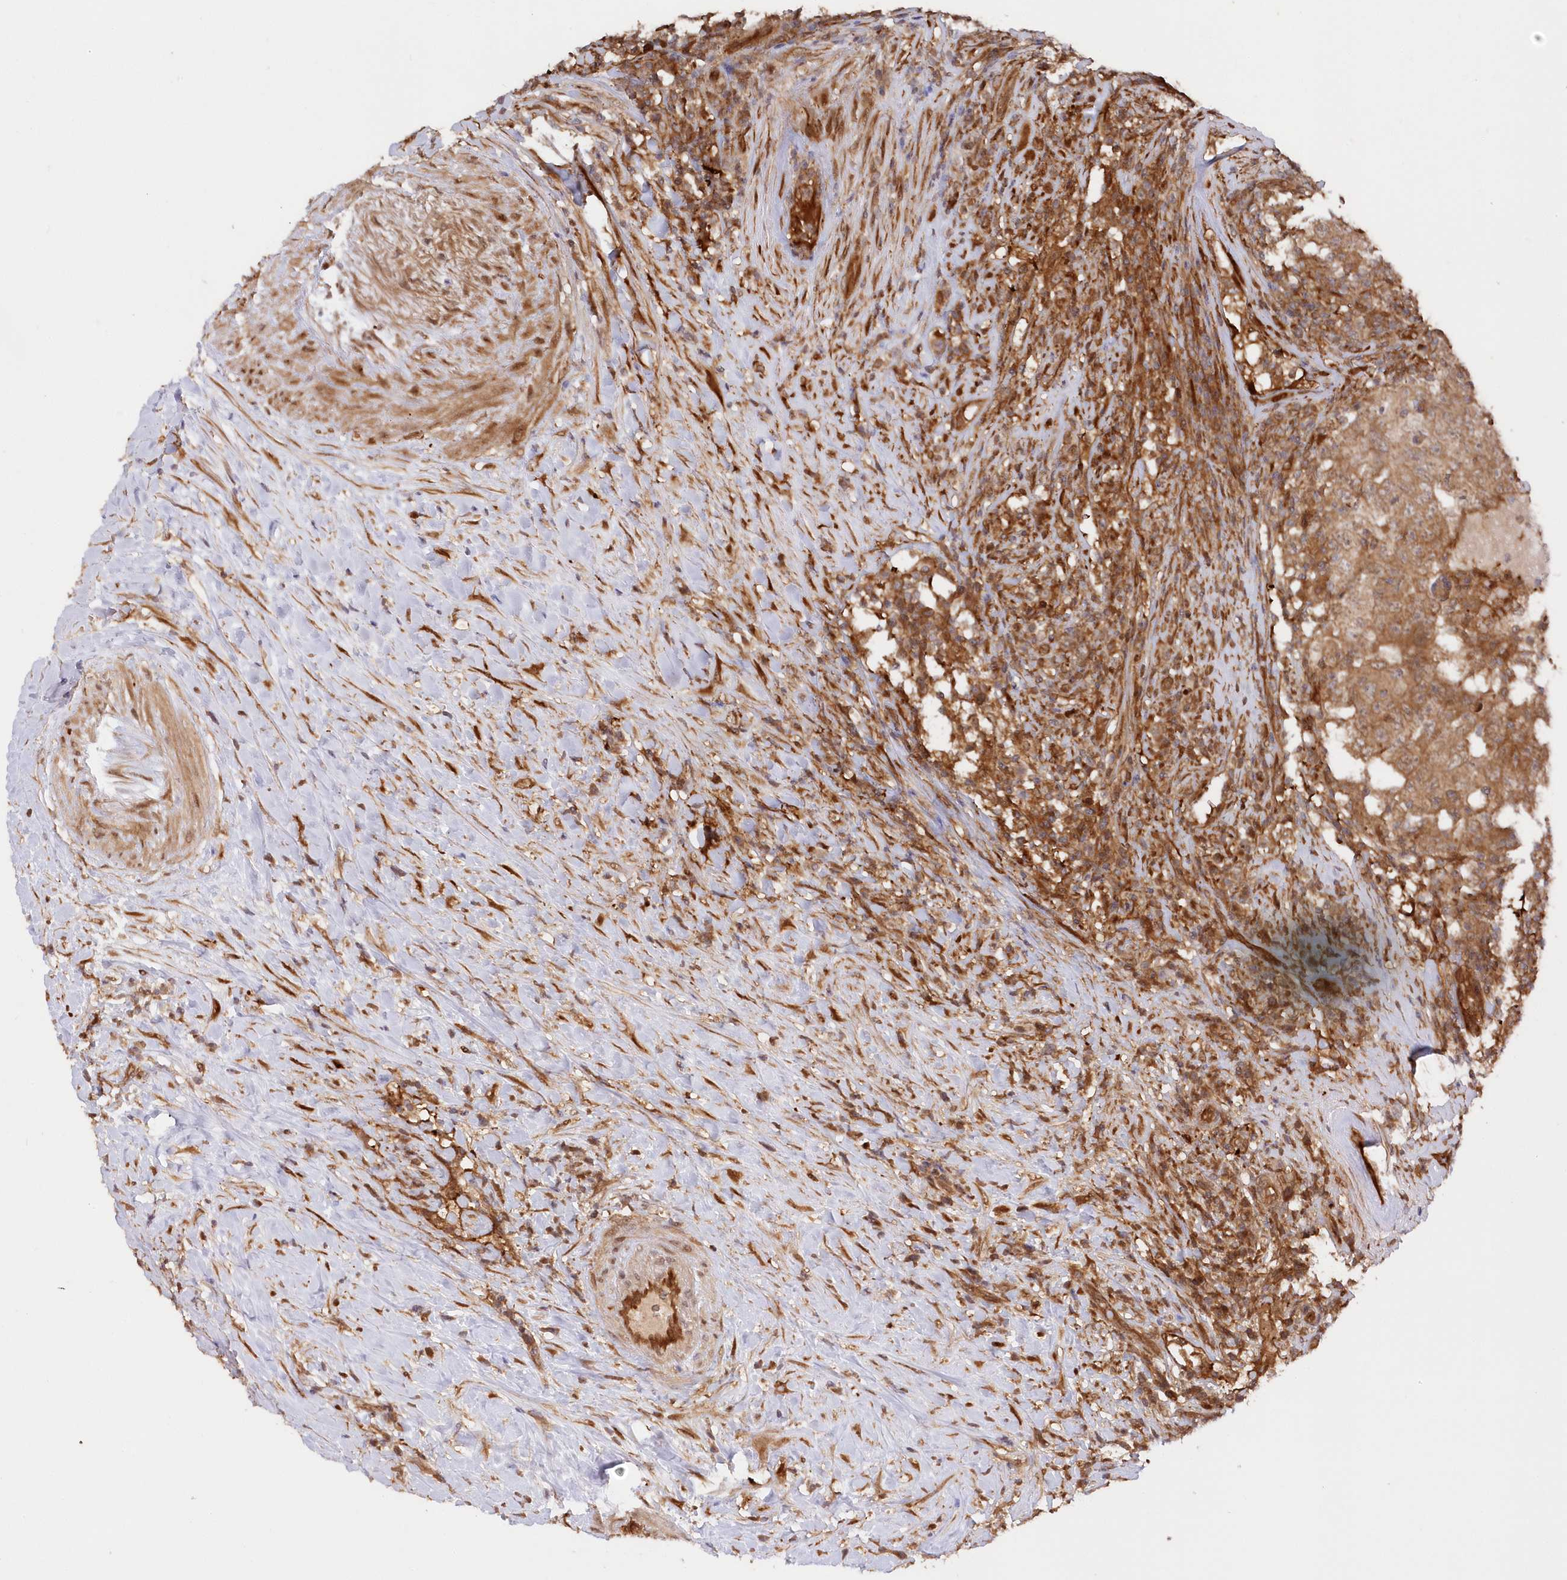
{"staining": {"intensity": "moderate", "quantity": ">75%", "location": "cytoplasmic/membranous"}, "tissue": "testis cancer", "cell_type": "Tumor cells", "image_type": "cancer", "snomed": [{"axis": "morphology", "description": "Carcinoma, Embryonal, NOS"}, {"axis": "topography", "description": "Testis"}], "caption": "DAB immunohistochemical staining of testis cancer (embryonal carcinoma) demonstrates moderate cytoplasmic/membranous protein staining in about >75% of tumor cells.", "gene": "GBE1", "patient": {"sex": "male", "age": 26}}